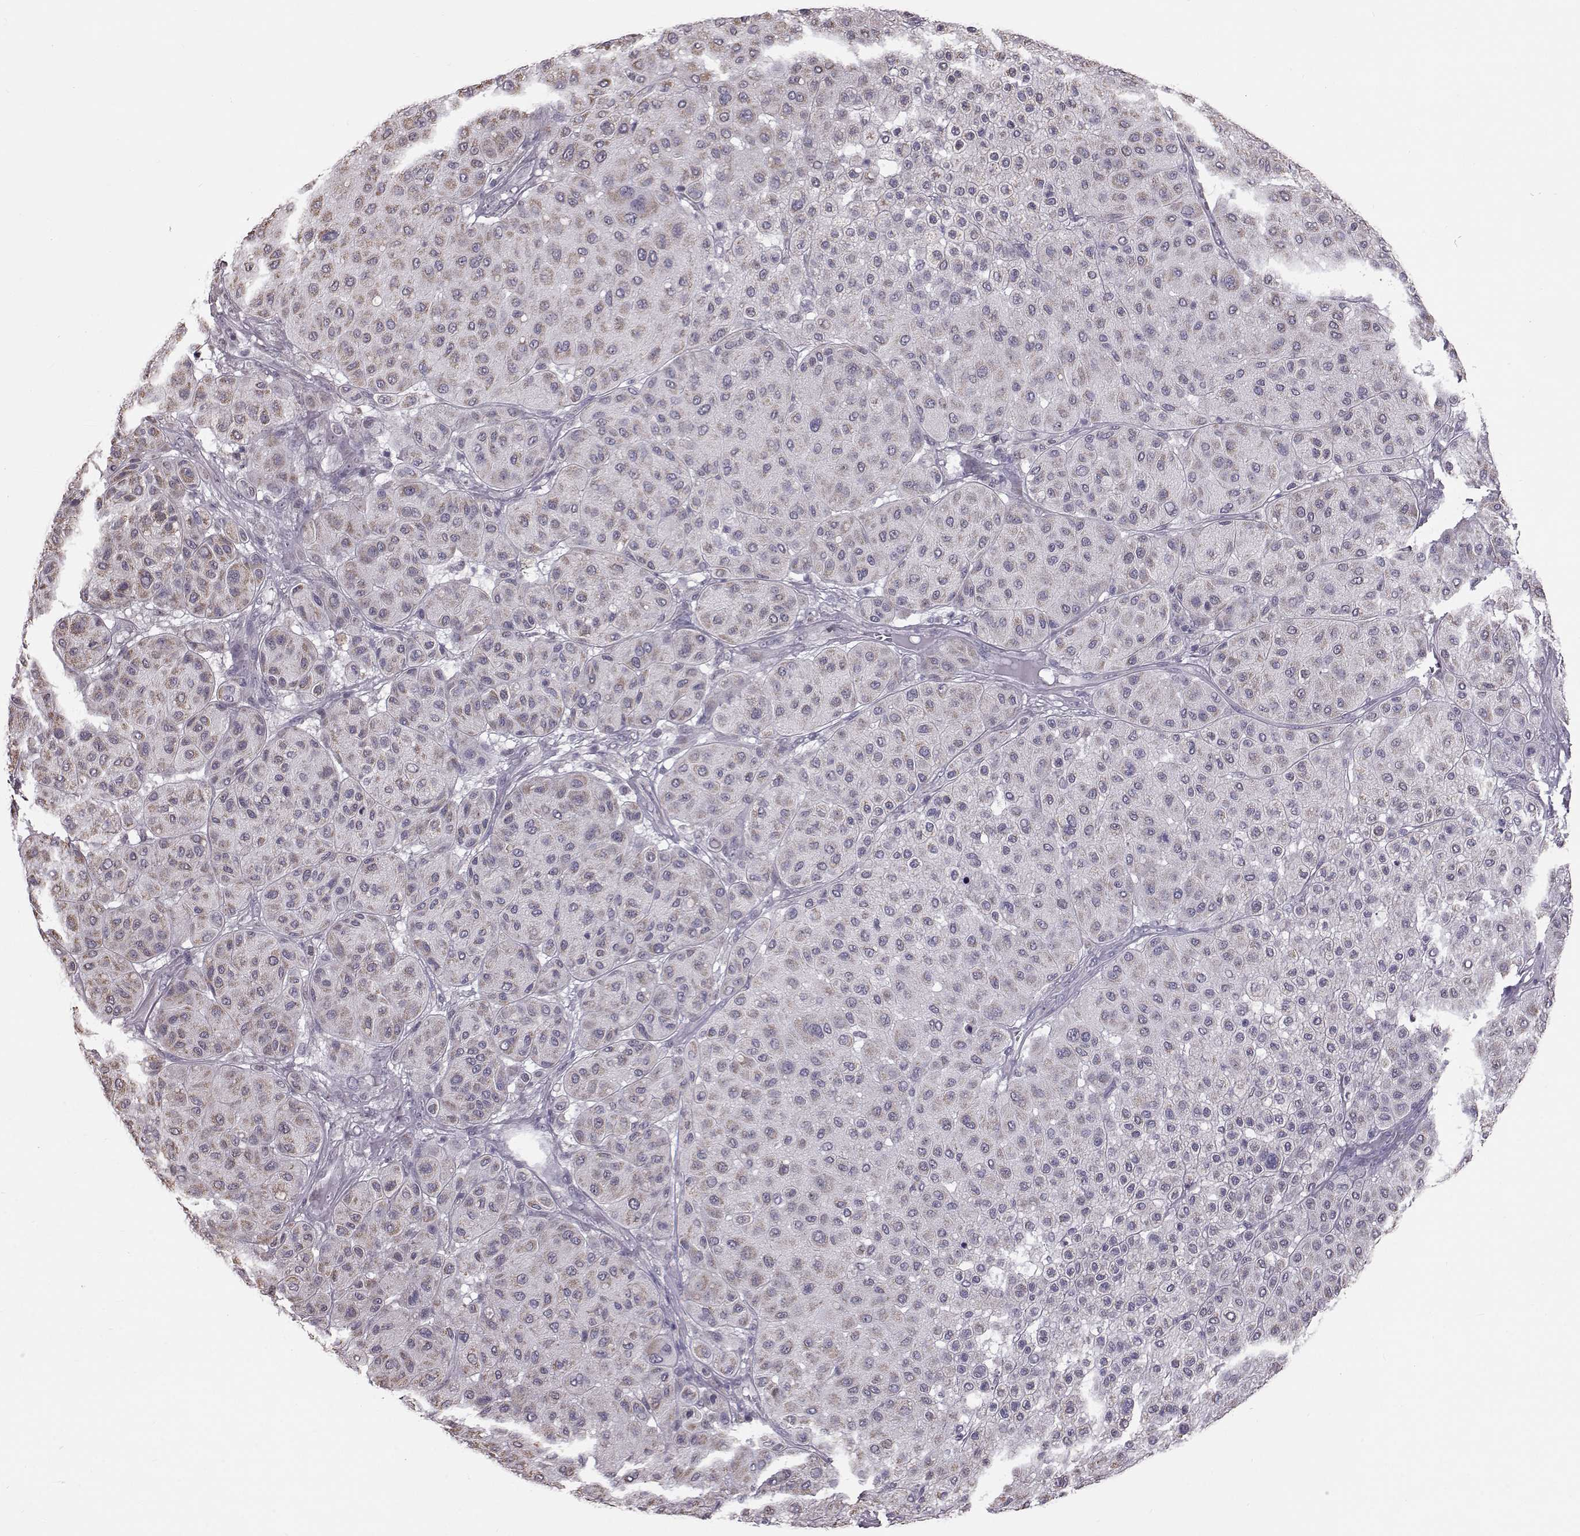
{"staining": {"intensity": "weak", "quantity": "<25%", "location": "cytoplasmic/membranous"}, "tissue": "melanoma", "cell_type": "Tumor cells", "image_type": "cancer", "snomed": [{"axis": "morphology", "description": "Malignant melanoma, Metastatic site"}, {"axis": "topography", "description": "Smooth muscle"}], "caption": "Micrograph shows no significant protein expression in tumor cells of melanoma.", "gene": "ALDH3A1", "patient": {"sex": "male", "age": 41}}